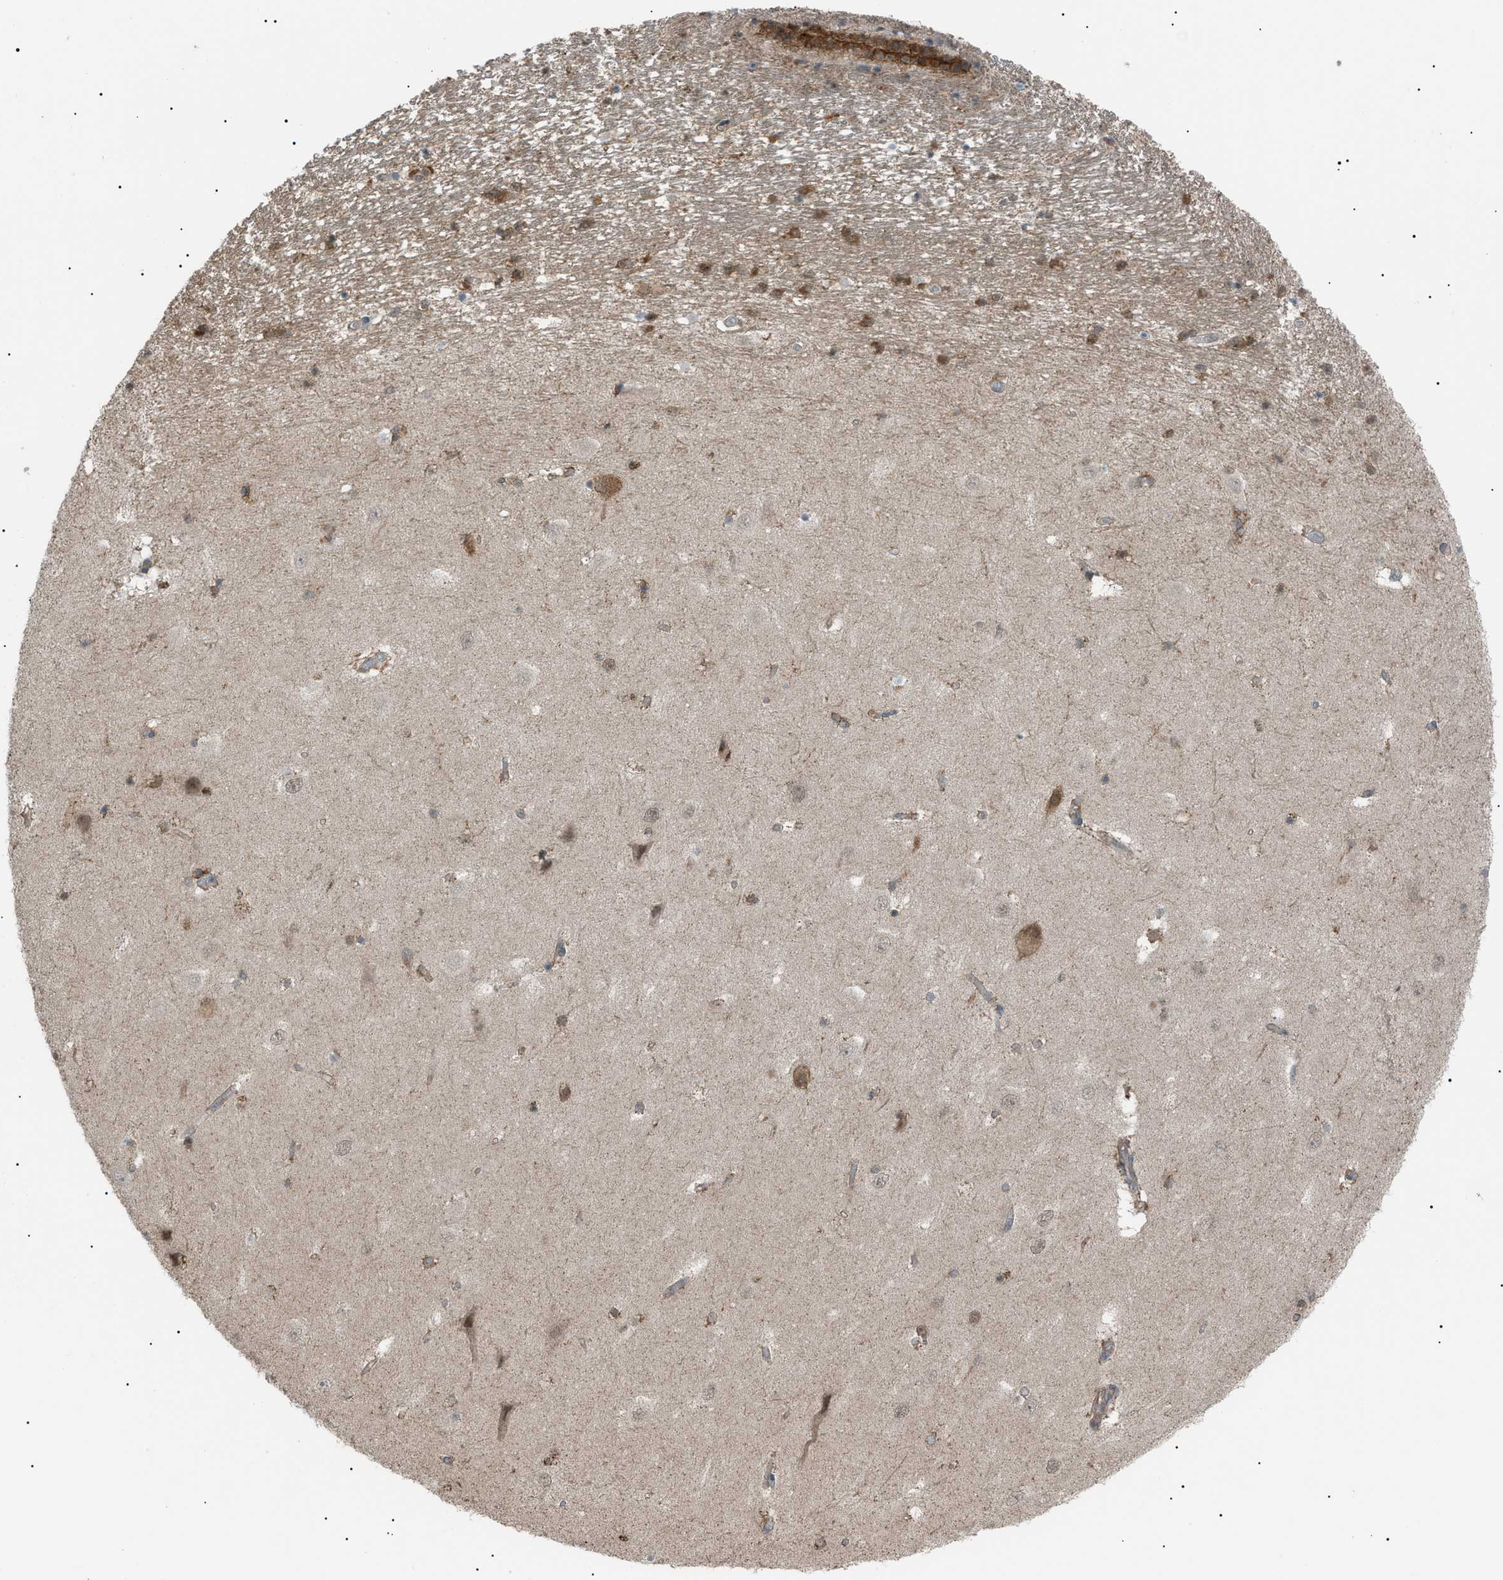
{"staining": {"intensity": "weak", "quantity": "25%-75%", "location": "cytoplasmic/membranous,nuclear"}, "tissue": "hippocampus", "cell_type": "Glial cells", "image_type": "normal", "snomed": [{"axis": "morphology", "description": "Normal tissue, NOS"}, {"axis": "topography", "description": "Hippocampus"}], "caption": "Immunohistochemical staining of unremarkable human hippocampus reveals low levels of weak cytoplasmic/membranous,nuclear staining in approximately 25%-75% of glial cells. (Brightfield microscopy of DAB IHC at high magnification).", "gene": "LPIN2", "patient": {"sex": "female", "age": 54}}